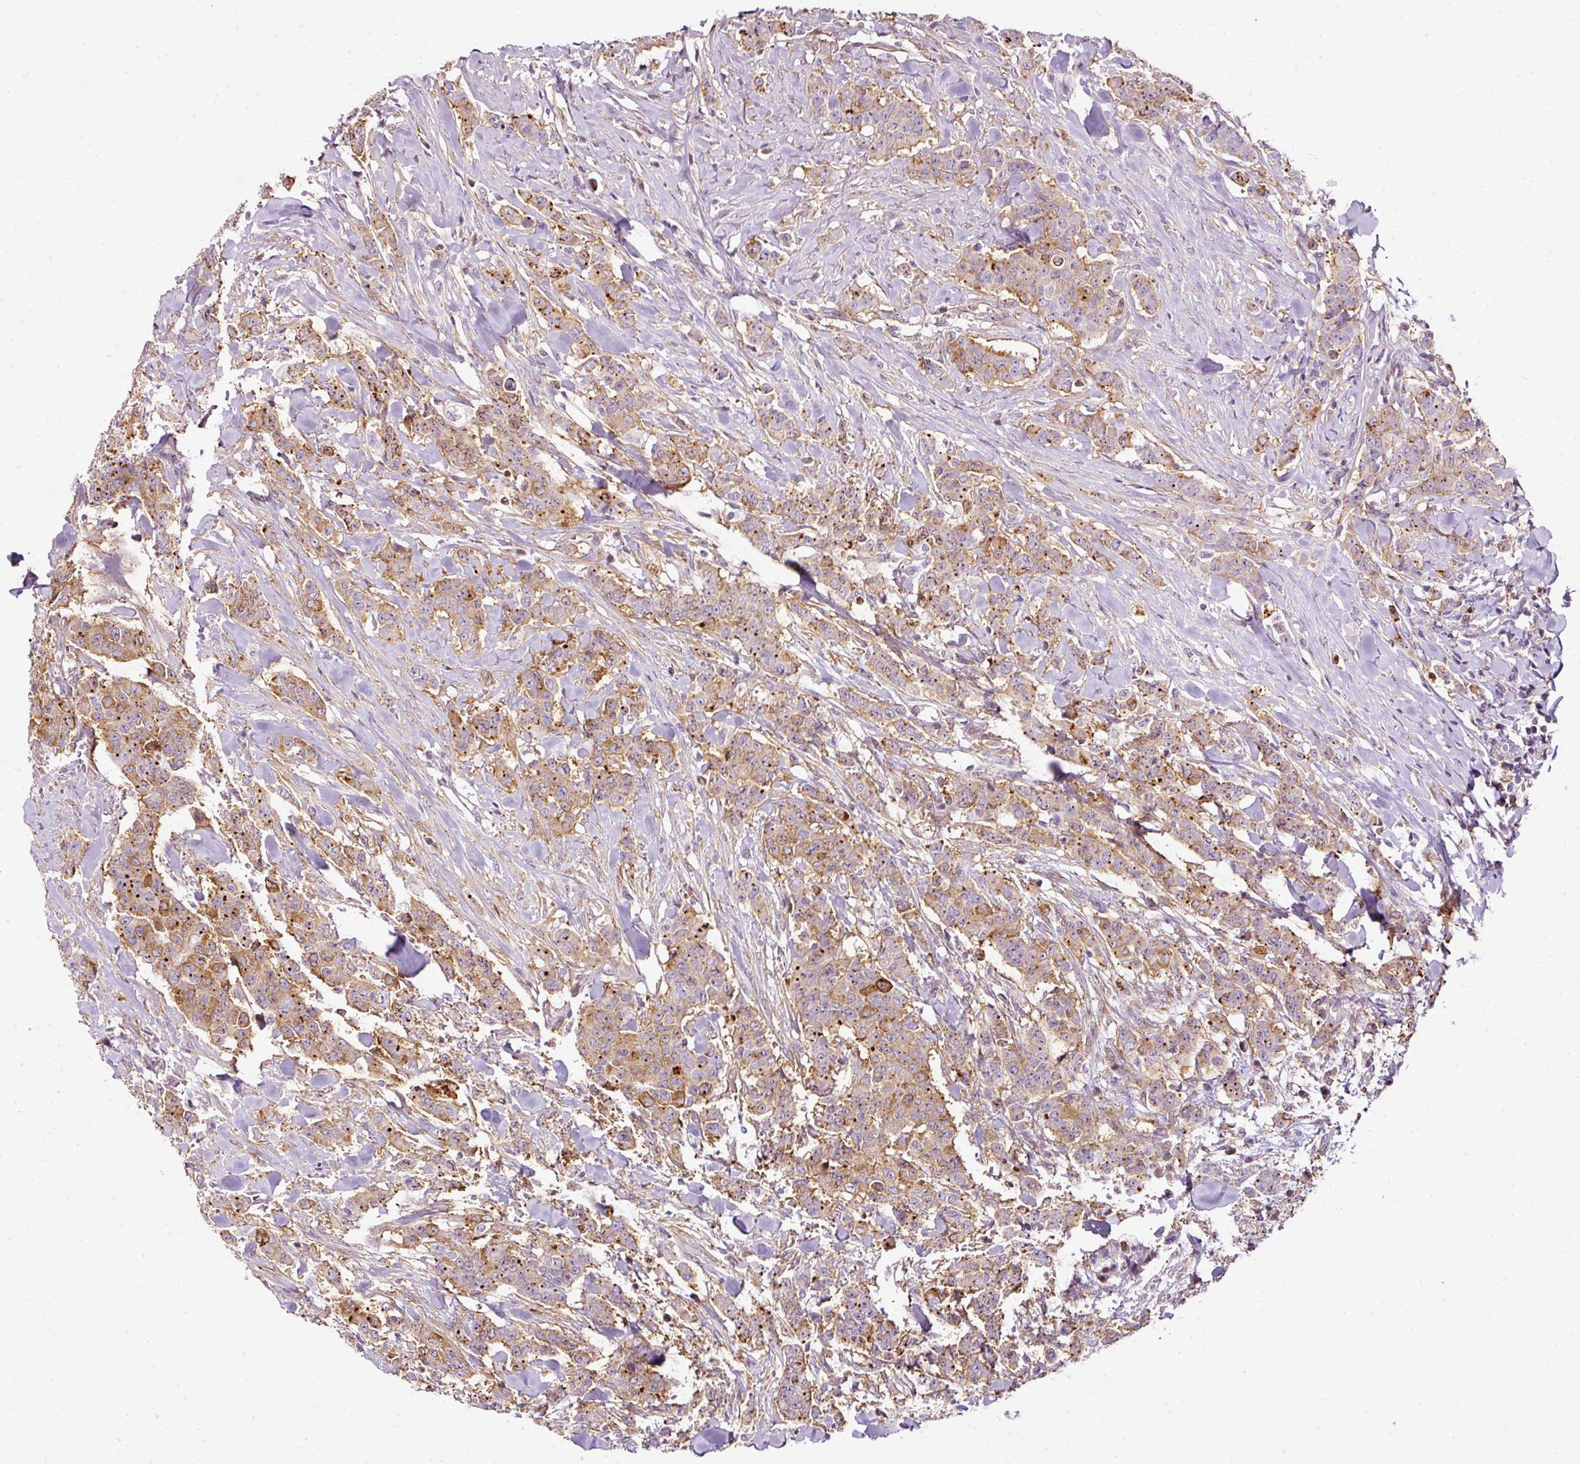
{"staining": {"intensity": "moderate", "quantity": ">75%", "location": "cytoplasmic/membranous"}, "tissue": "breast cancer", "cell_type": "Tumor cells", "image_type": "cancer", "snomed": [{"axis": "morphology", "description": "Duct carcinoma"}, {"axis": "topography", "description": "Breast"}], "caption": "Breast cancer (invasive ductal carcinoma) was stained to show a protein in brown. There is medium levels of moderate cytoplasmic/membranous positivity in approximately >75% of tumor cells.", "gene": "SCNM1", "patient": {"sex": "female", "age": 40}}